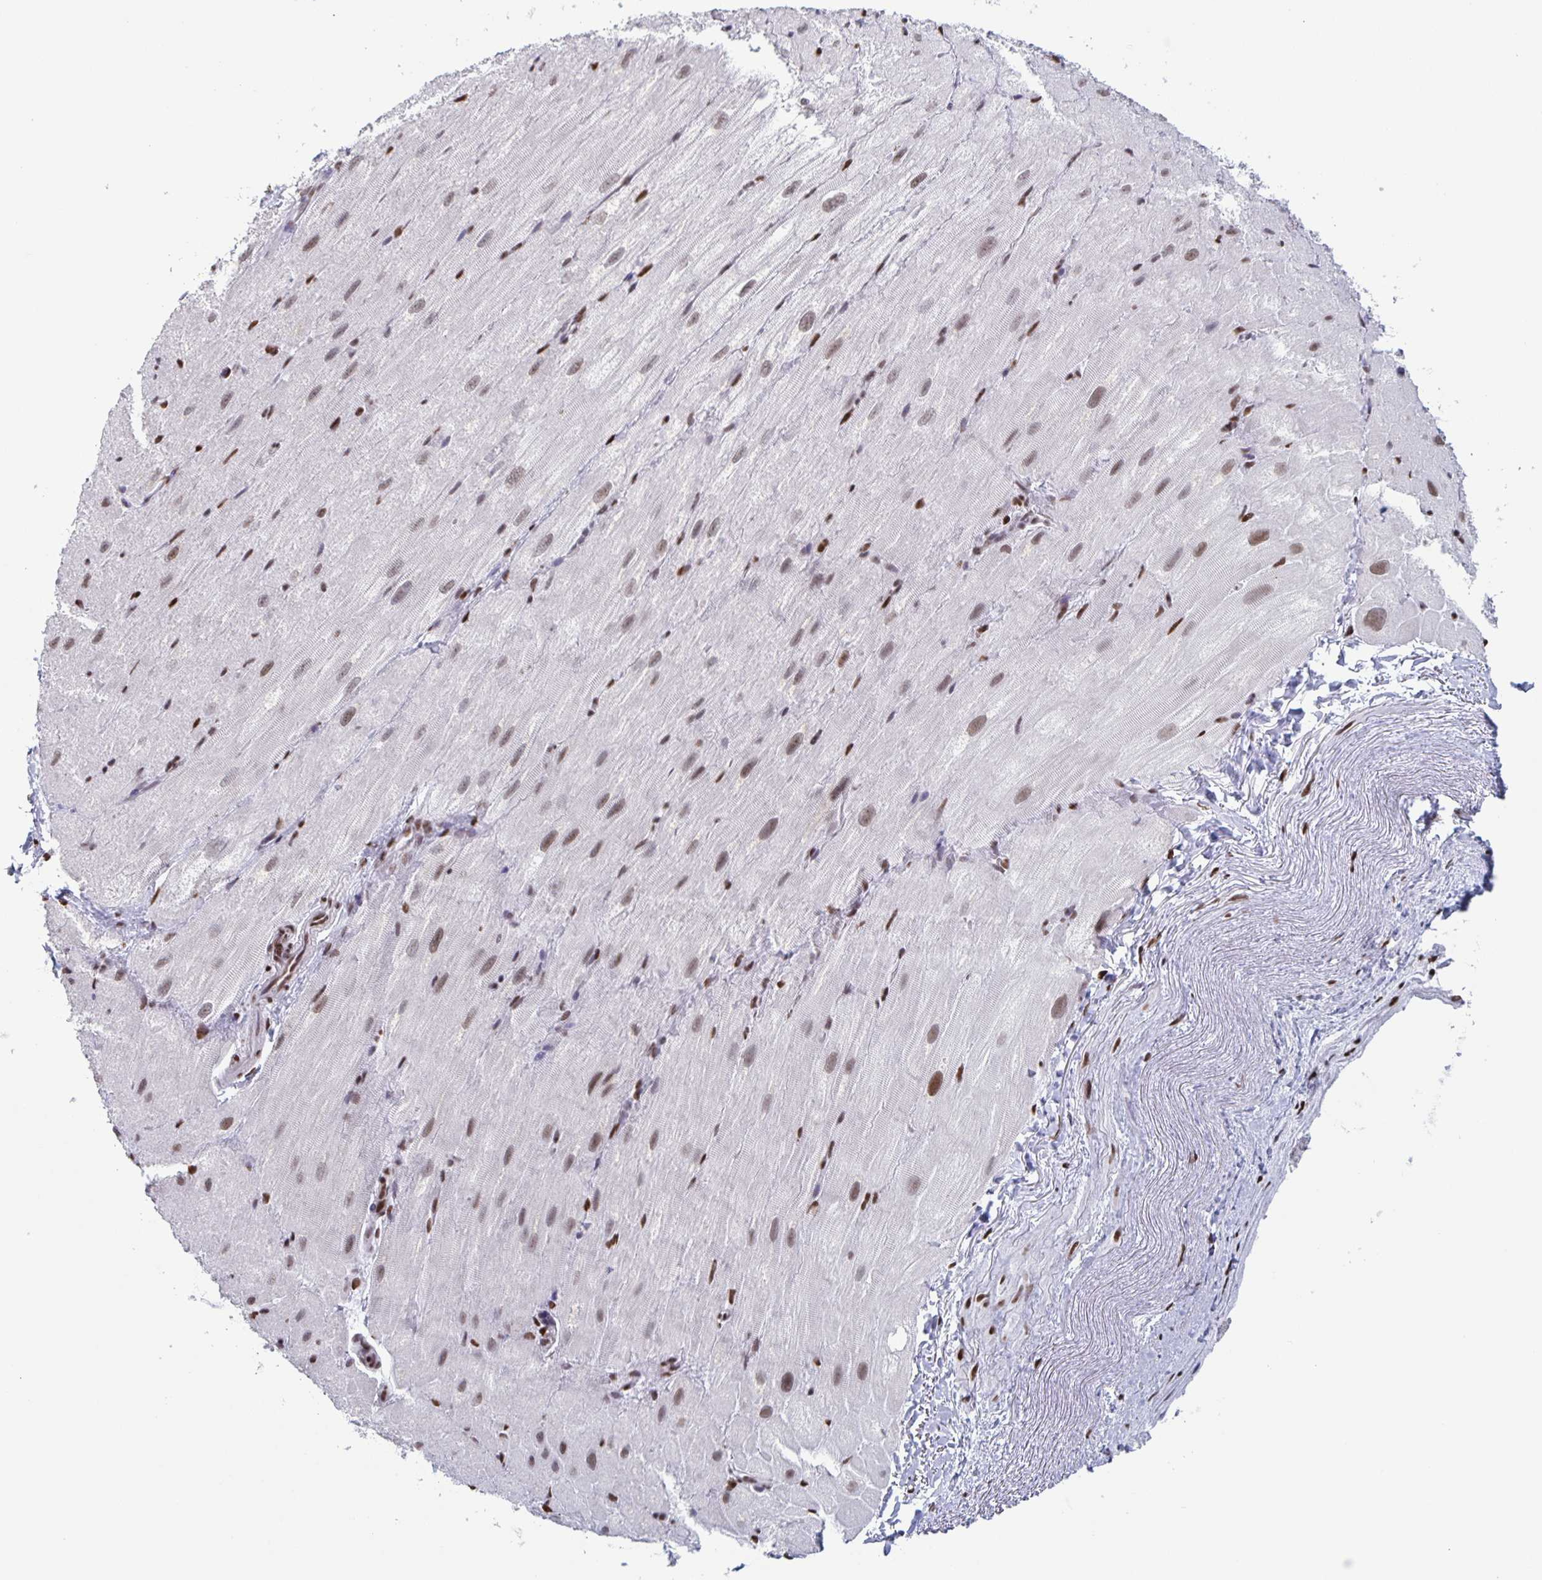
{"staining": {"intensity": "moderate", "quantity": "<25%", "location": "nuclear"}, "tissue": "heart muscle", "cell_type": "Cardiomyocytes", "image_type": "normal", "snomed": [{"axis": "morphology", "description": "Normal tissue, NOS"}, {"axis": "topography", "description": "Heart"}], "caption": "Cardiomyocytes demonstrate low levels of moderate nuclear positivity in approximately <25% of cells in normal human heart muscle.", "gene": "JUND", "patient": {"sex": "male", "age": 62}}